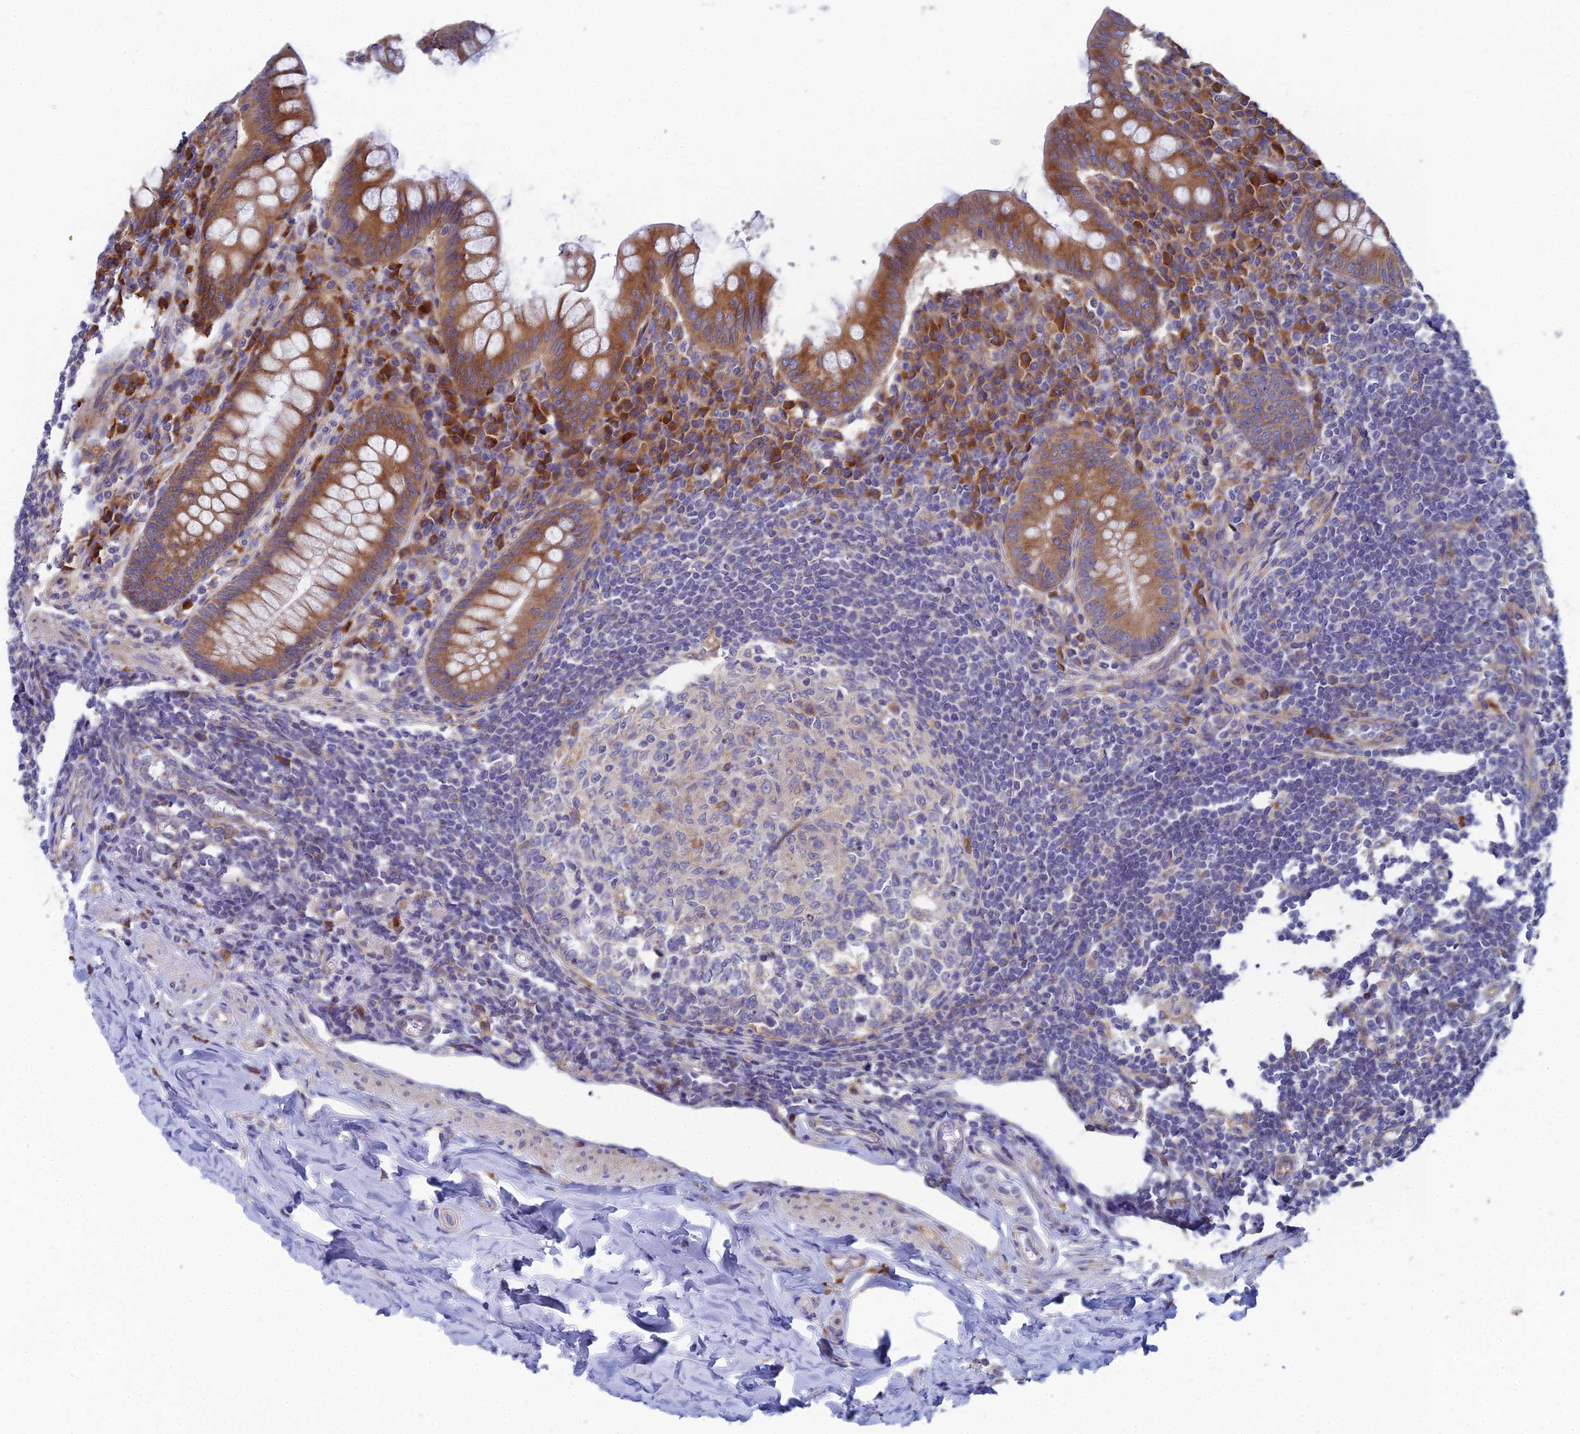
{"staining": {"intensity": "moderate", "quantity": ">75%", "location": "cytoplasmic/membranous"}, "tissue": "appendix", "cell_type": "Glandular cells", "image_type": "normal", "snomed": [{"axis": "morphology", "description": "Normal tissue, NOS"}, {"axis": "topography", "description": "Appendix"}], "caption": "IHC histopathology image of benign appendix: human appendix stained using IHC displays medium levels of moderate protein expression localized specifically in the cytoplasmic/membranous of glandular cells, appearing as a cytoplasmic/membranous brown color.", "gene": "CLCN3", "patient": {"sex": "female", "age": 33}}